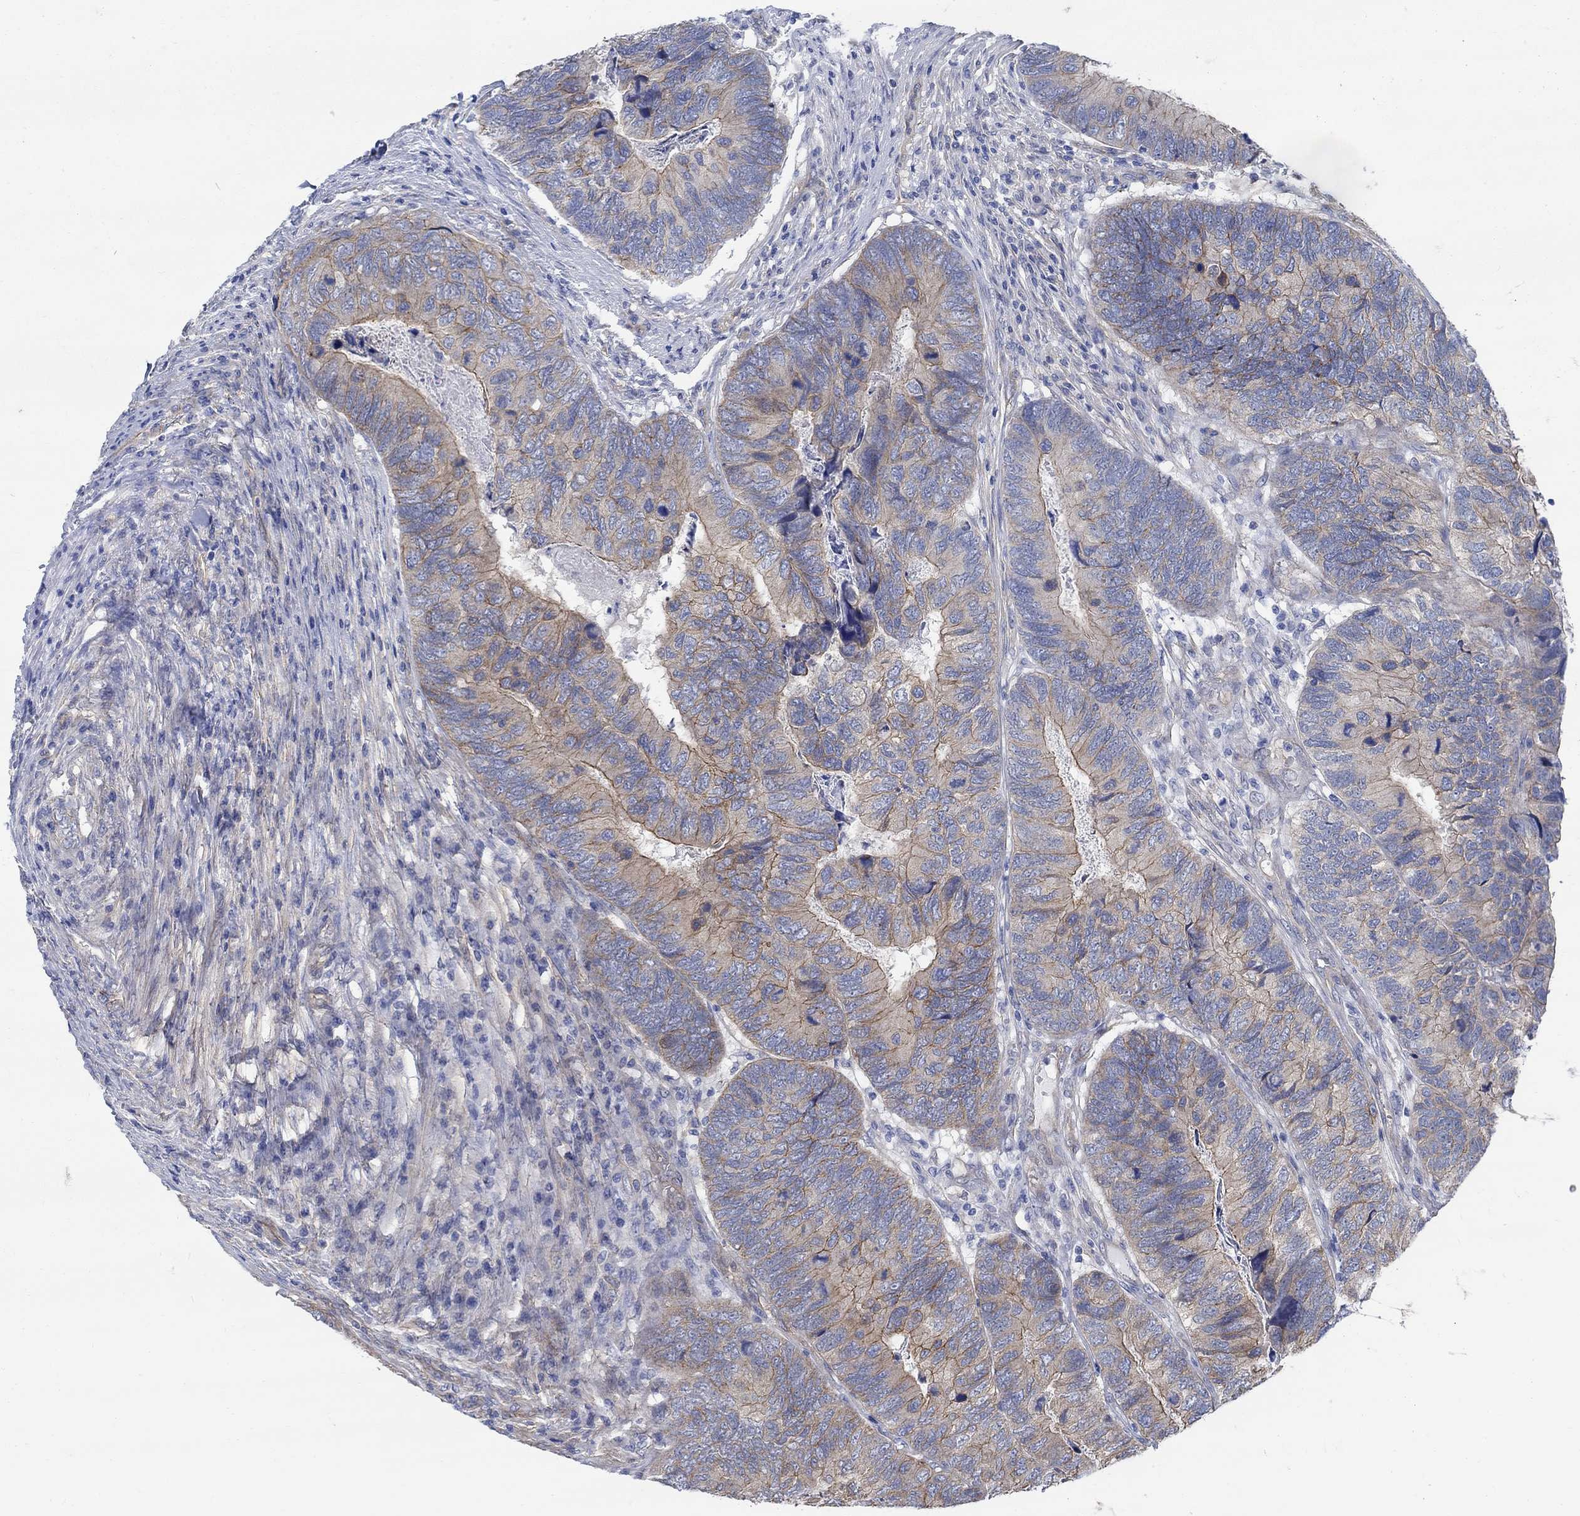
{"staining": {"intensity": "moderate", "quantity": "25%-75%", "location": "cytoplasmic/membranous"}, "tissue": "colorectal cancer", "cell_type": "Tumor cells", "image_type": "cancer", "snomed": [{"axis": "morphology", "description": "Adenocarcinoma, NOS"}, {"axis": "topography", "description": "Colon"}], "caption": "Protein expression analysis of colorectal cancer (adenocarcinoma) demonstrates moderate cytoplasmic/membranous staining in about 25%-75% of tumor cells. Immunohistochemistry stains the protein in brown and the nuclei are stained blue.", "gene": "TMEM198", "patient": {"sex": "female", "age": 67}}